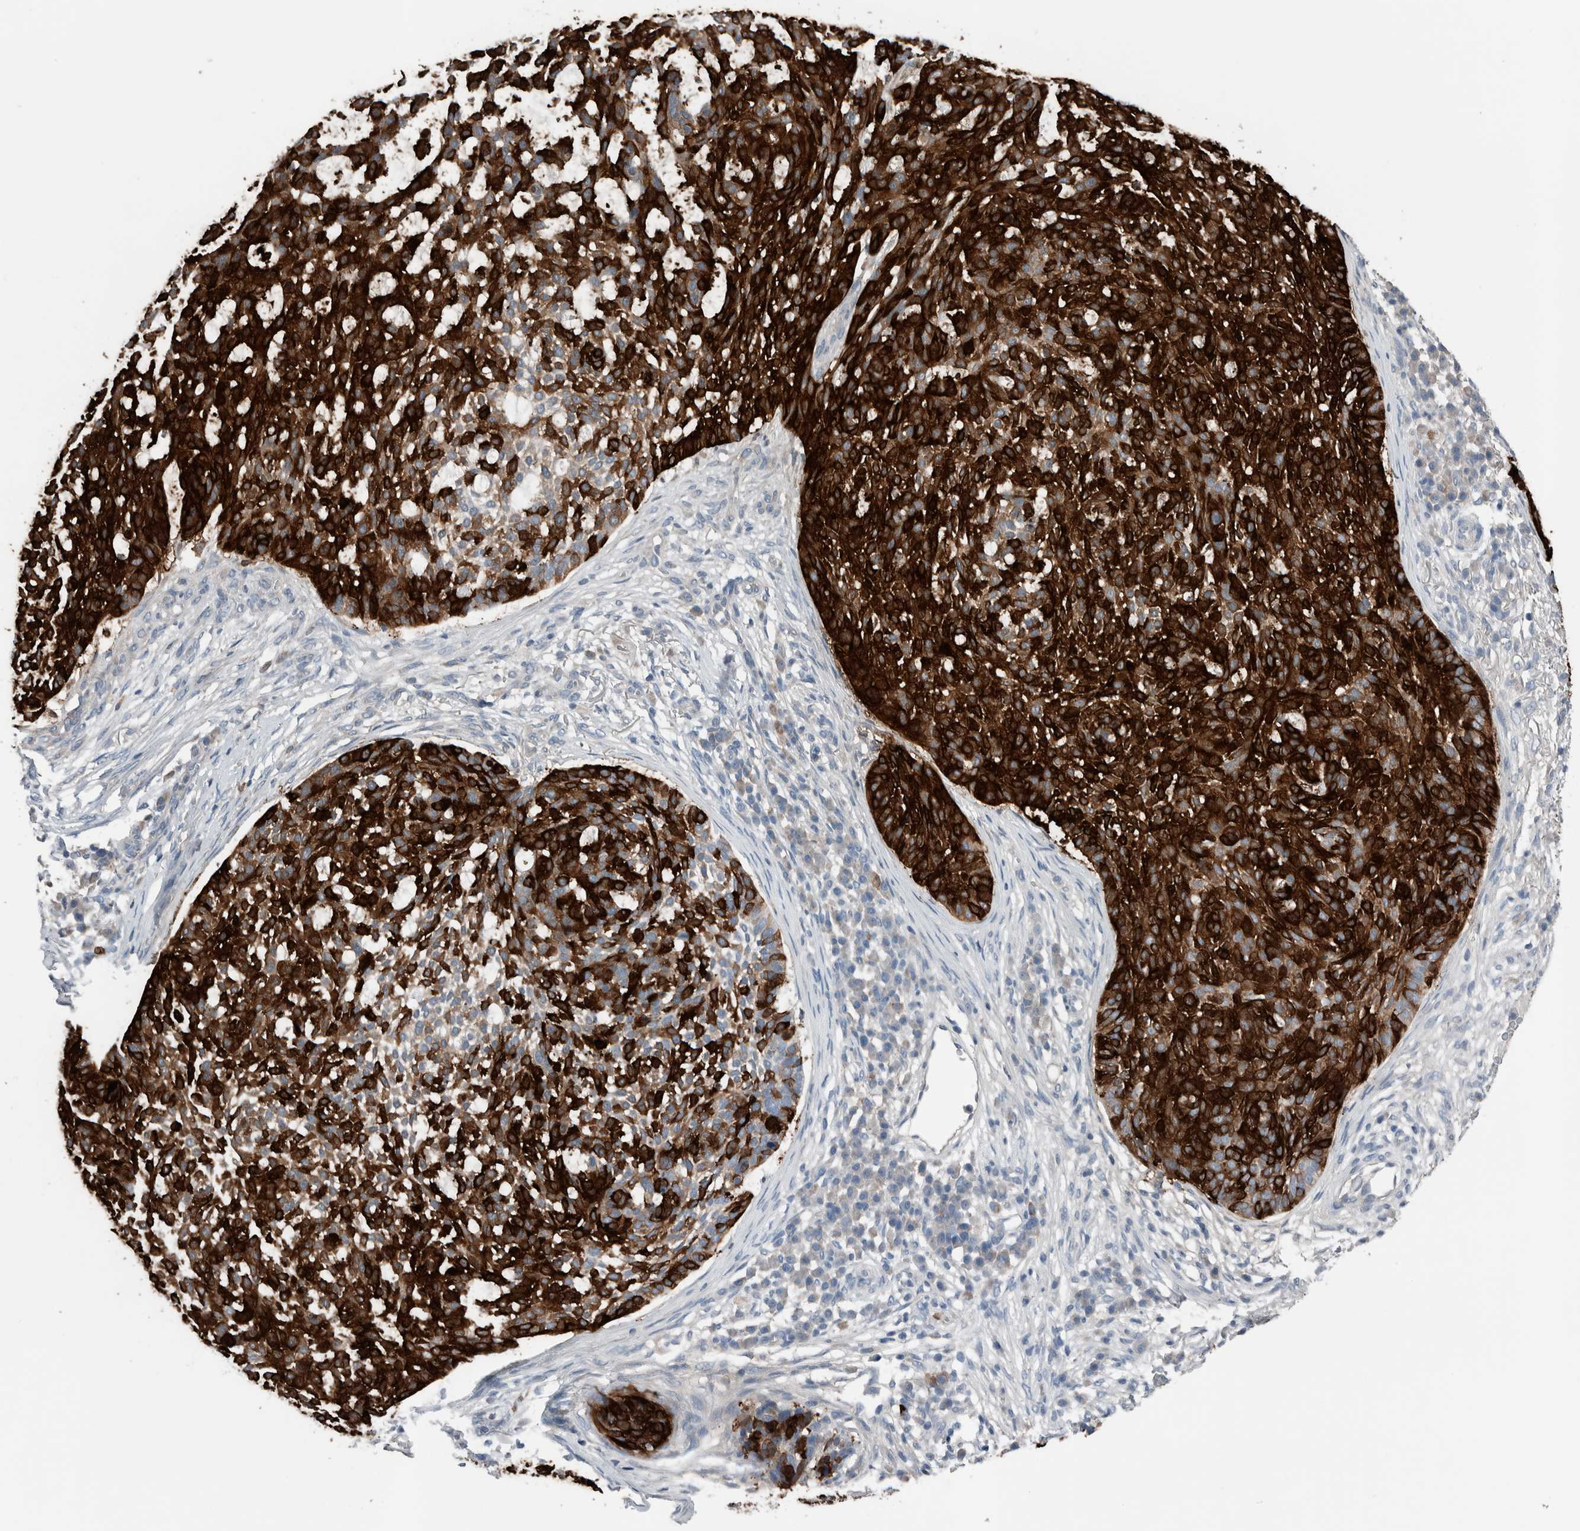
{"staining": {"intensity": "strong", "quantity": ">75%", "location": "cytoplasmic/membranous"}, "tissue": "skin cancer", "cell_type": "Tumor cells", "image_type": "cancer", "snomed": [{"axis": "morphology", "description": "Basal cell carcinoma"}, {"axis": "topography", "description": "Skin"}], "caption": "Immunohistochemical staining of human skin cancer (basal cell carcinoma) reveals strong cytoplasmic/membranous protein positivity in about >75% of tumor cells.", "gene": "CRNN", "patient": {"sex": "female", "age": 64}}